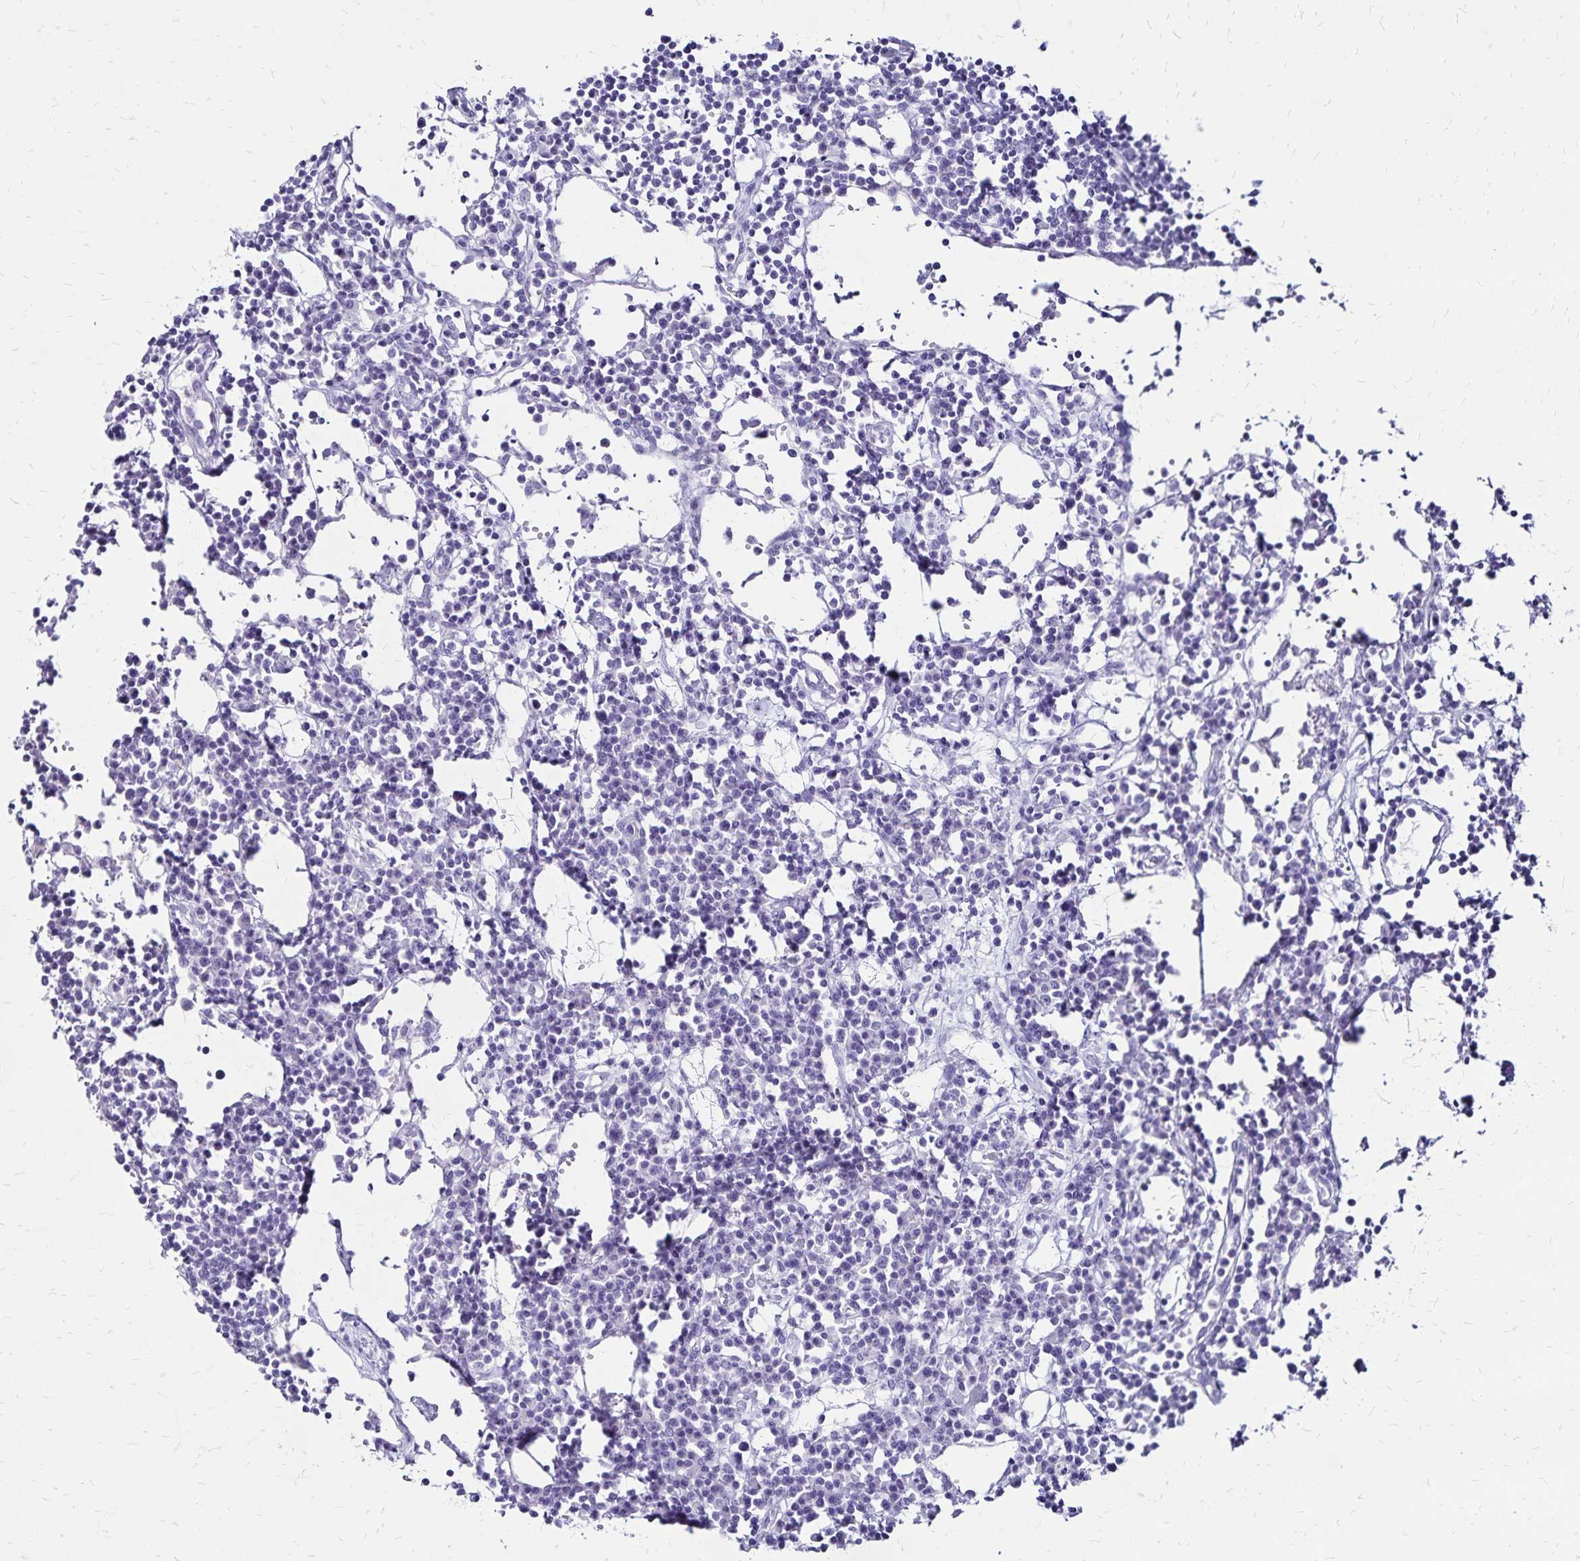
{"staining": {"intensity": "negative", "quantity": "none", "location": "none"}, "tissue": "lymph node", "cell_type": "Germinal center cells", "image_type": "normal", "snomed": [{"axis": "morphology", "description": "Normal tissue, NOS"}, {"axis": "topography", "description": "Lymph node"}], "caption": "Immunohistochemistry (IHC) photomicrograph of normal lymph node: human lymph node stained with DAB (3,3'-diaminobenzidine) reveals no significant protein staining in germinal center cells.", "gene": "LIN28B", "patient": {"sex": "female", "age": 78}}